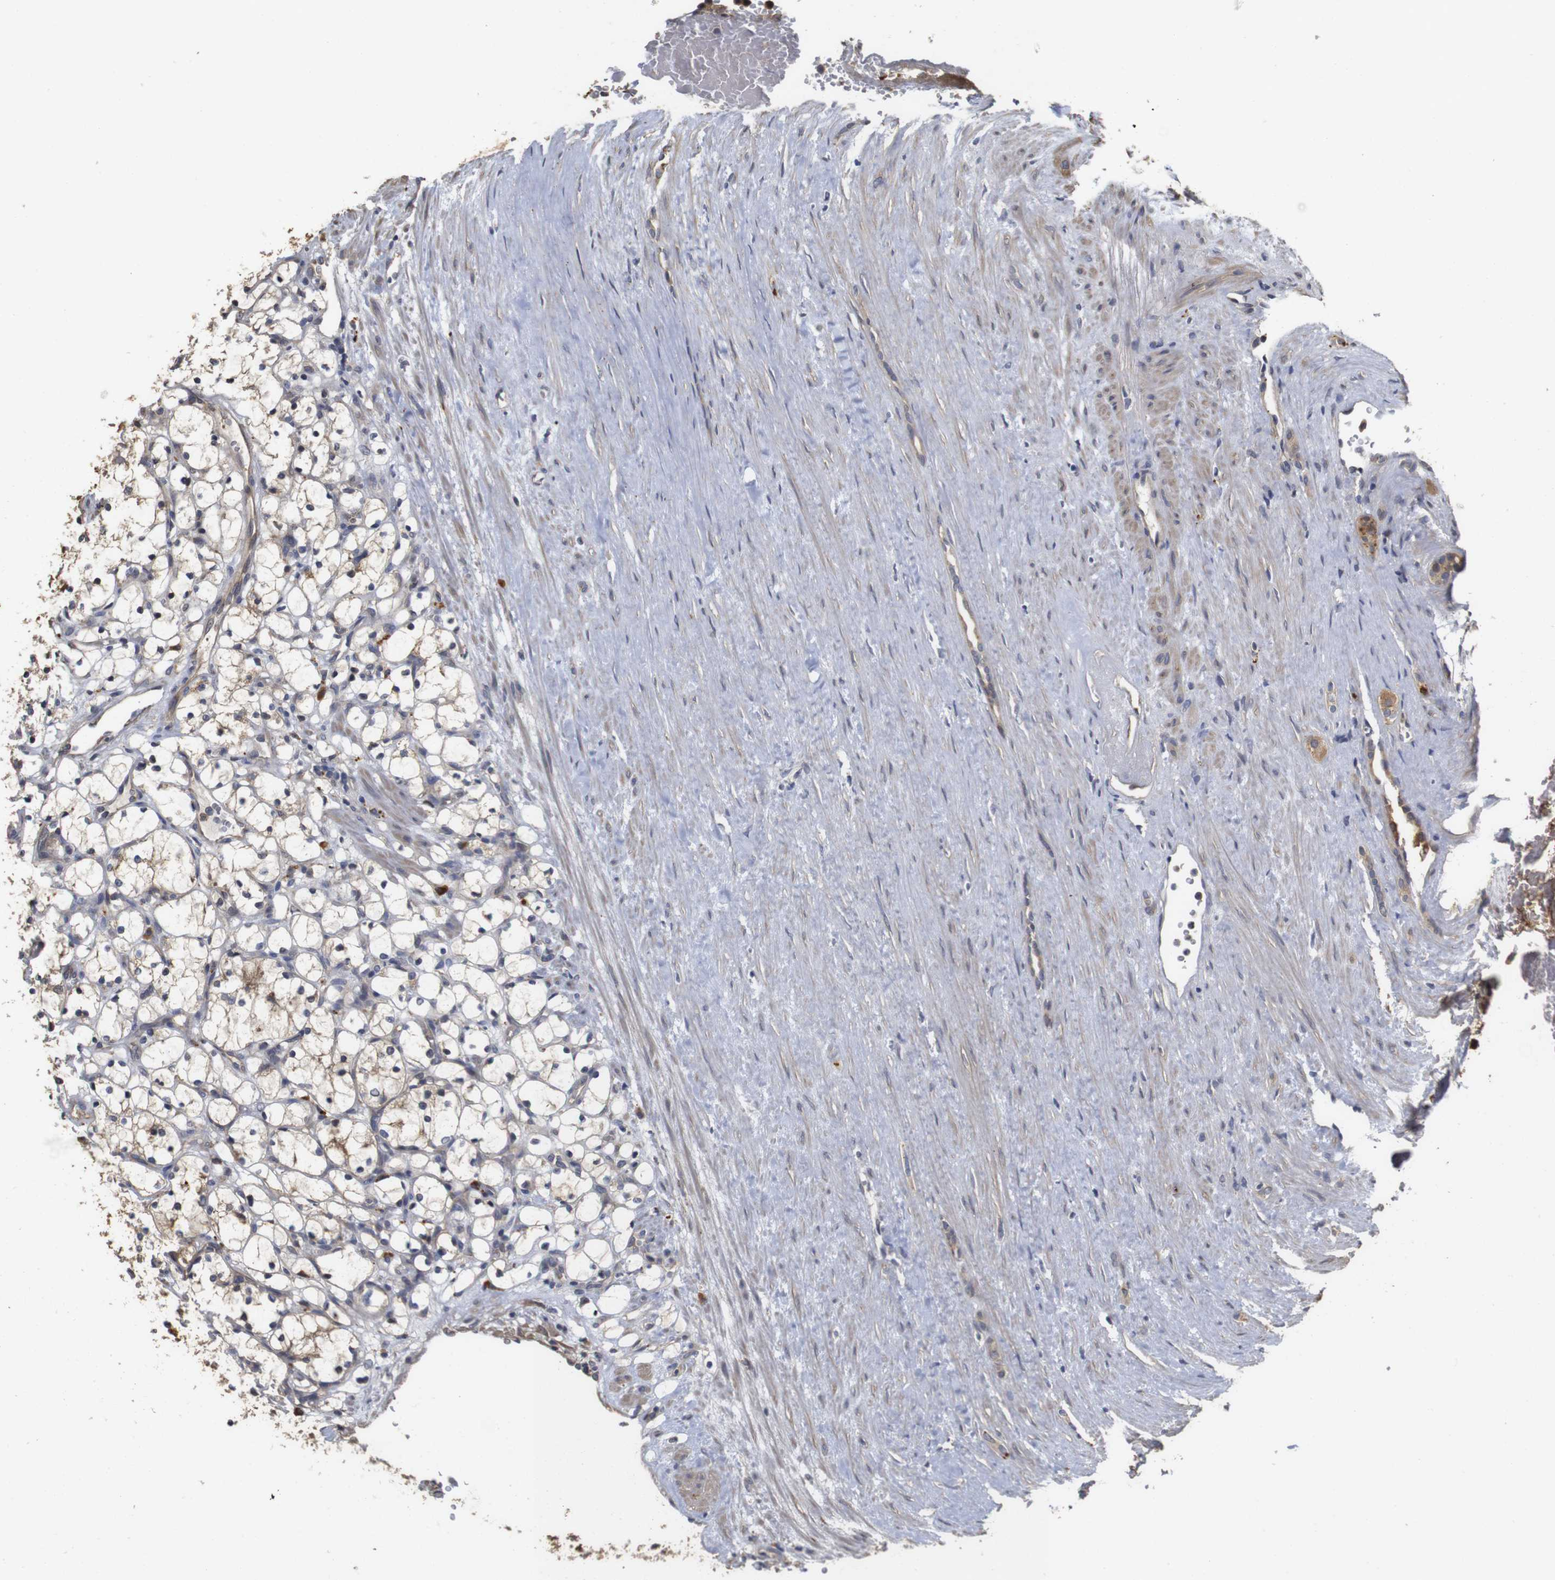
{"staining": {"intensity": "weak", "quantity": "25%-75%", "location": "cytoplasmic/membranous"}, "tissue": "renal cancer", "cell_type": "Tumor cells", "image_type": "cancer", "snomed": [{"axis": "morphology", "description": "Adenocarcinoma, NOS"}, {"axis": "topography", "description": "Kidney"}], "caption": "Brown immunohistochemical staining in renal adenocarcinoma shows weak cytoplasmic/membranous expression in approximately 25%-75% of tumor cells.", "gene": "PTPN14", "patient": {"sex": "female", "age": 69}}